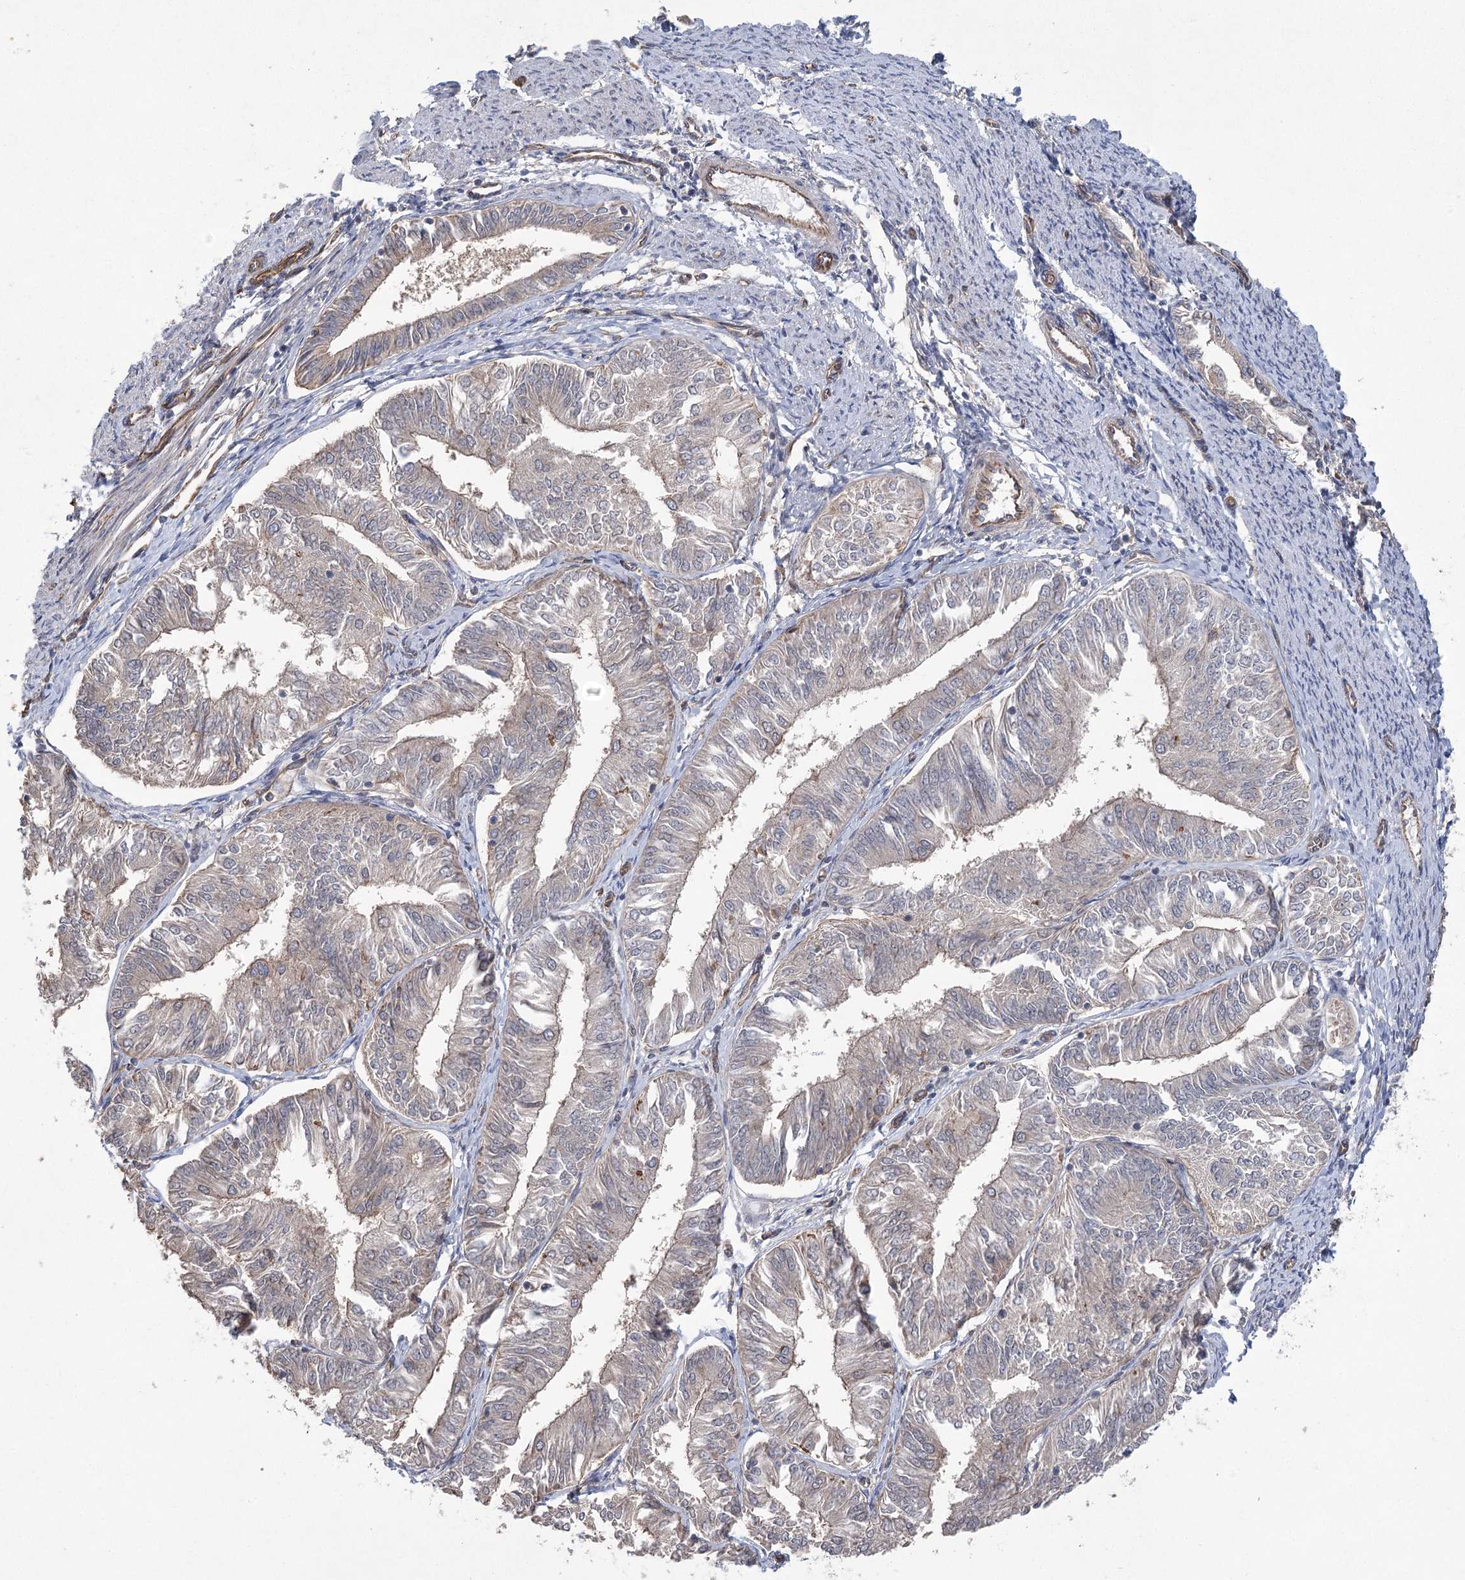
{"staining": {"intensity": "weak", "quantity": "<25%", "location": "cytoplasmic/membranous"}, "tissue": "endometrial cancer", "cell_type": "Tumor cells", "image_type": "cancer", "snomed": [{"axis": "morphology", "description": "Adenocarcinoma, NOS"}, {"axis": "topography", "description": "Endometrium"}], "caption": "Tumor cells are negative for brown protein staining in endometrial adenocarcinoma.", "gene": "RWDD4", "patient": {"sex": "female", "age": 58}}